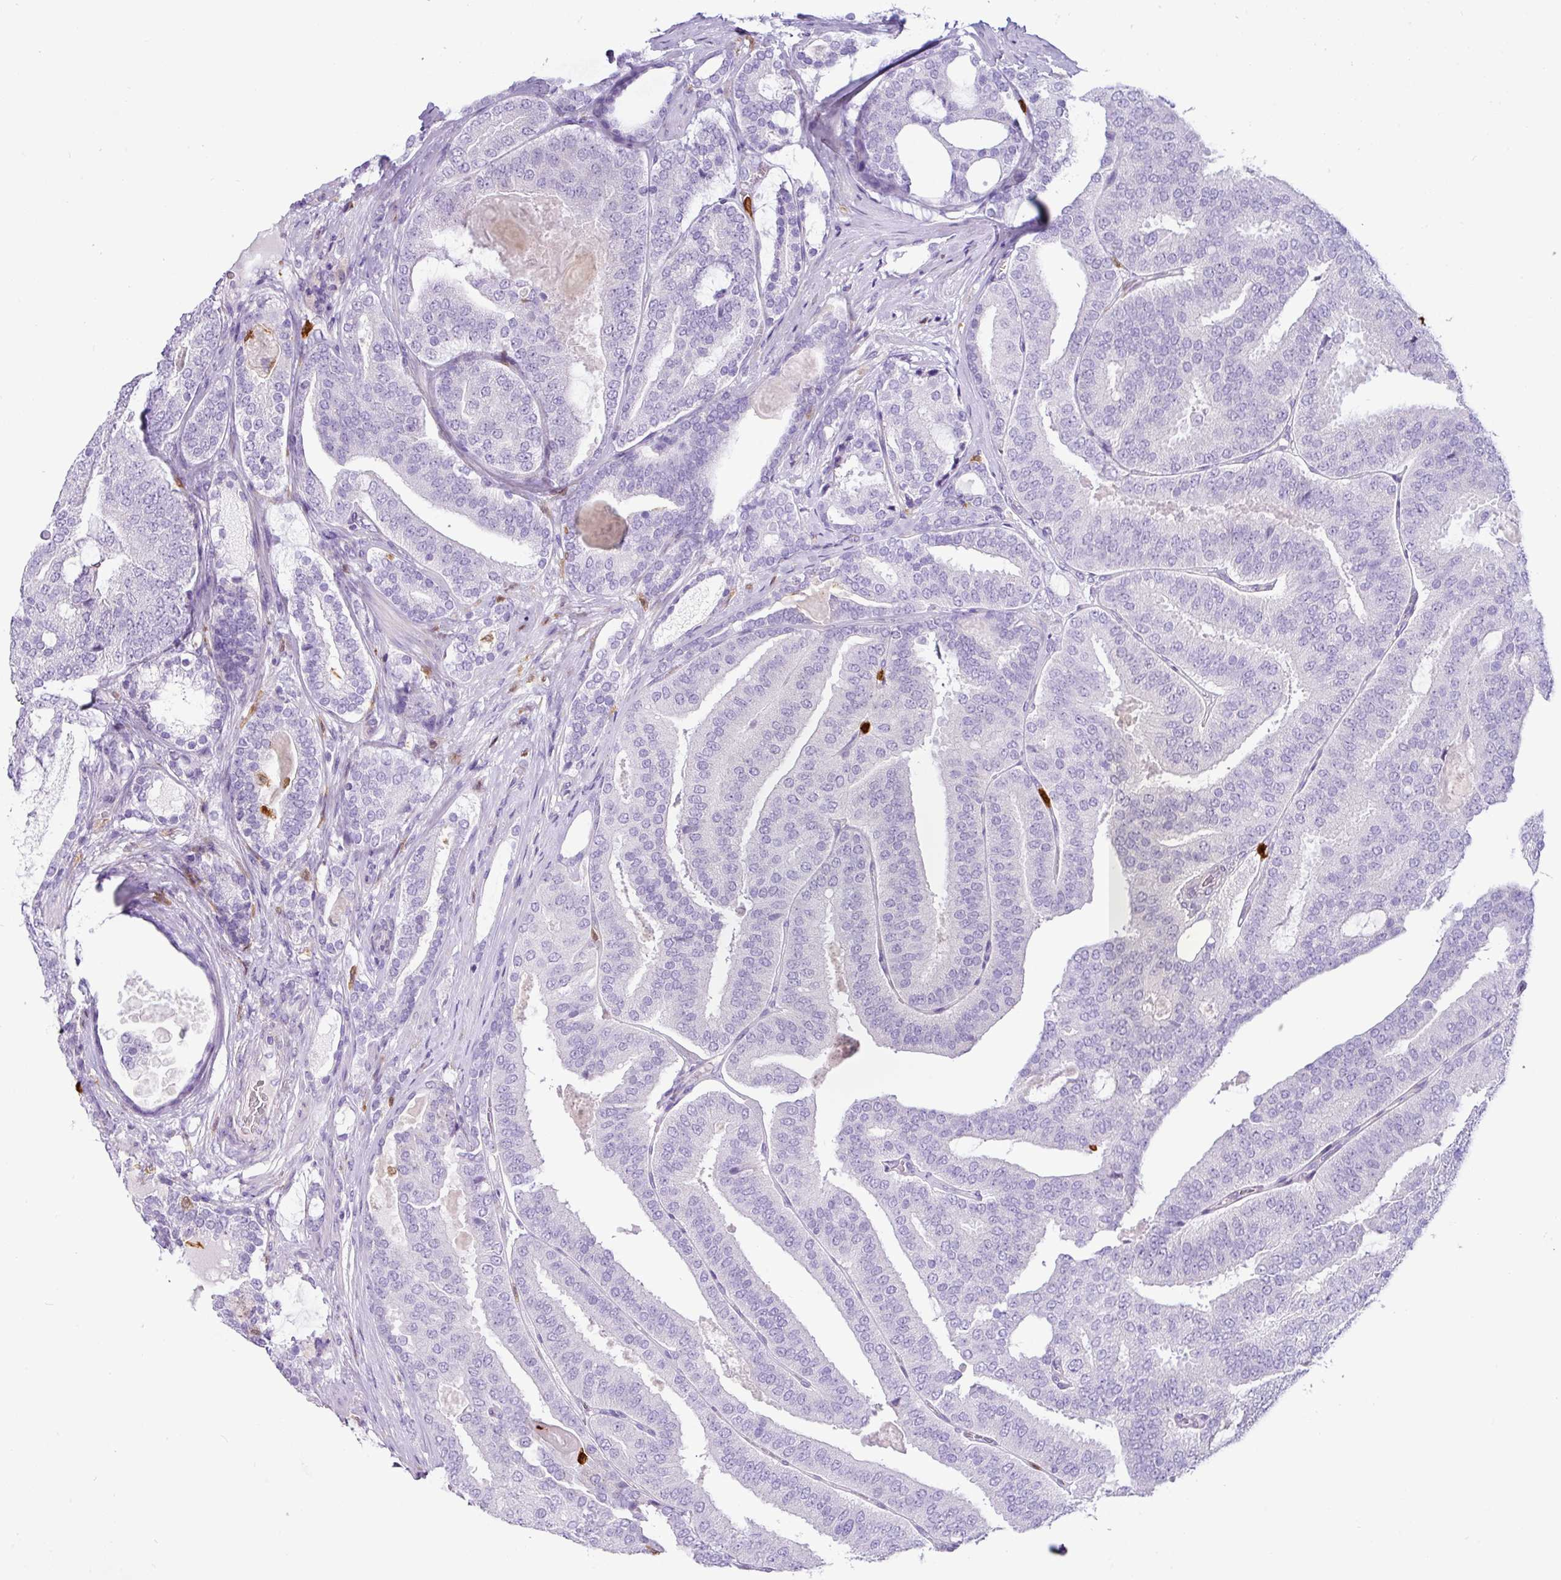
{"staining": {"intensity": "negative", "quantity": "none", "location": "none"}, "tissue": "prostate cancer", "cell_type": "Tumor cells", "image_type": "cancer", "snomed": [{"axis": "morphology", "description": "Adenocarcinoma, High grade"}, {"axis": "topography", "description": "Prostate"}], "caption": "Tumor cells are negative for brown protein staining in high-grade adenocarcinoma (prostate).", "gene": "SH2D3C", "patient": {"sex": "male", "age": 65}}